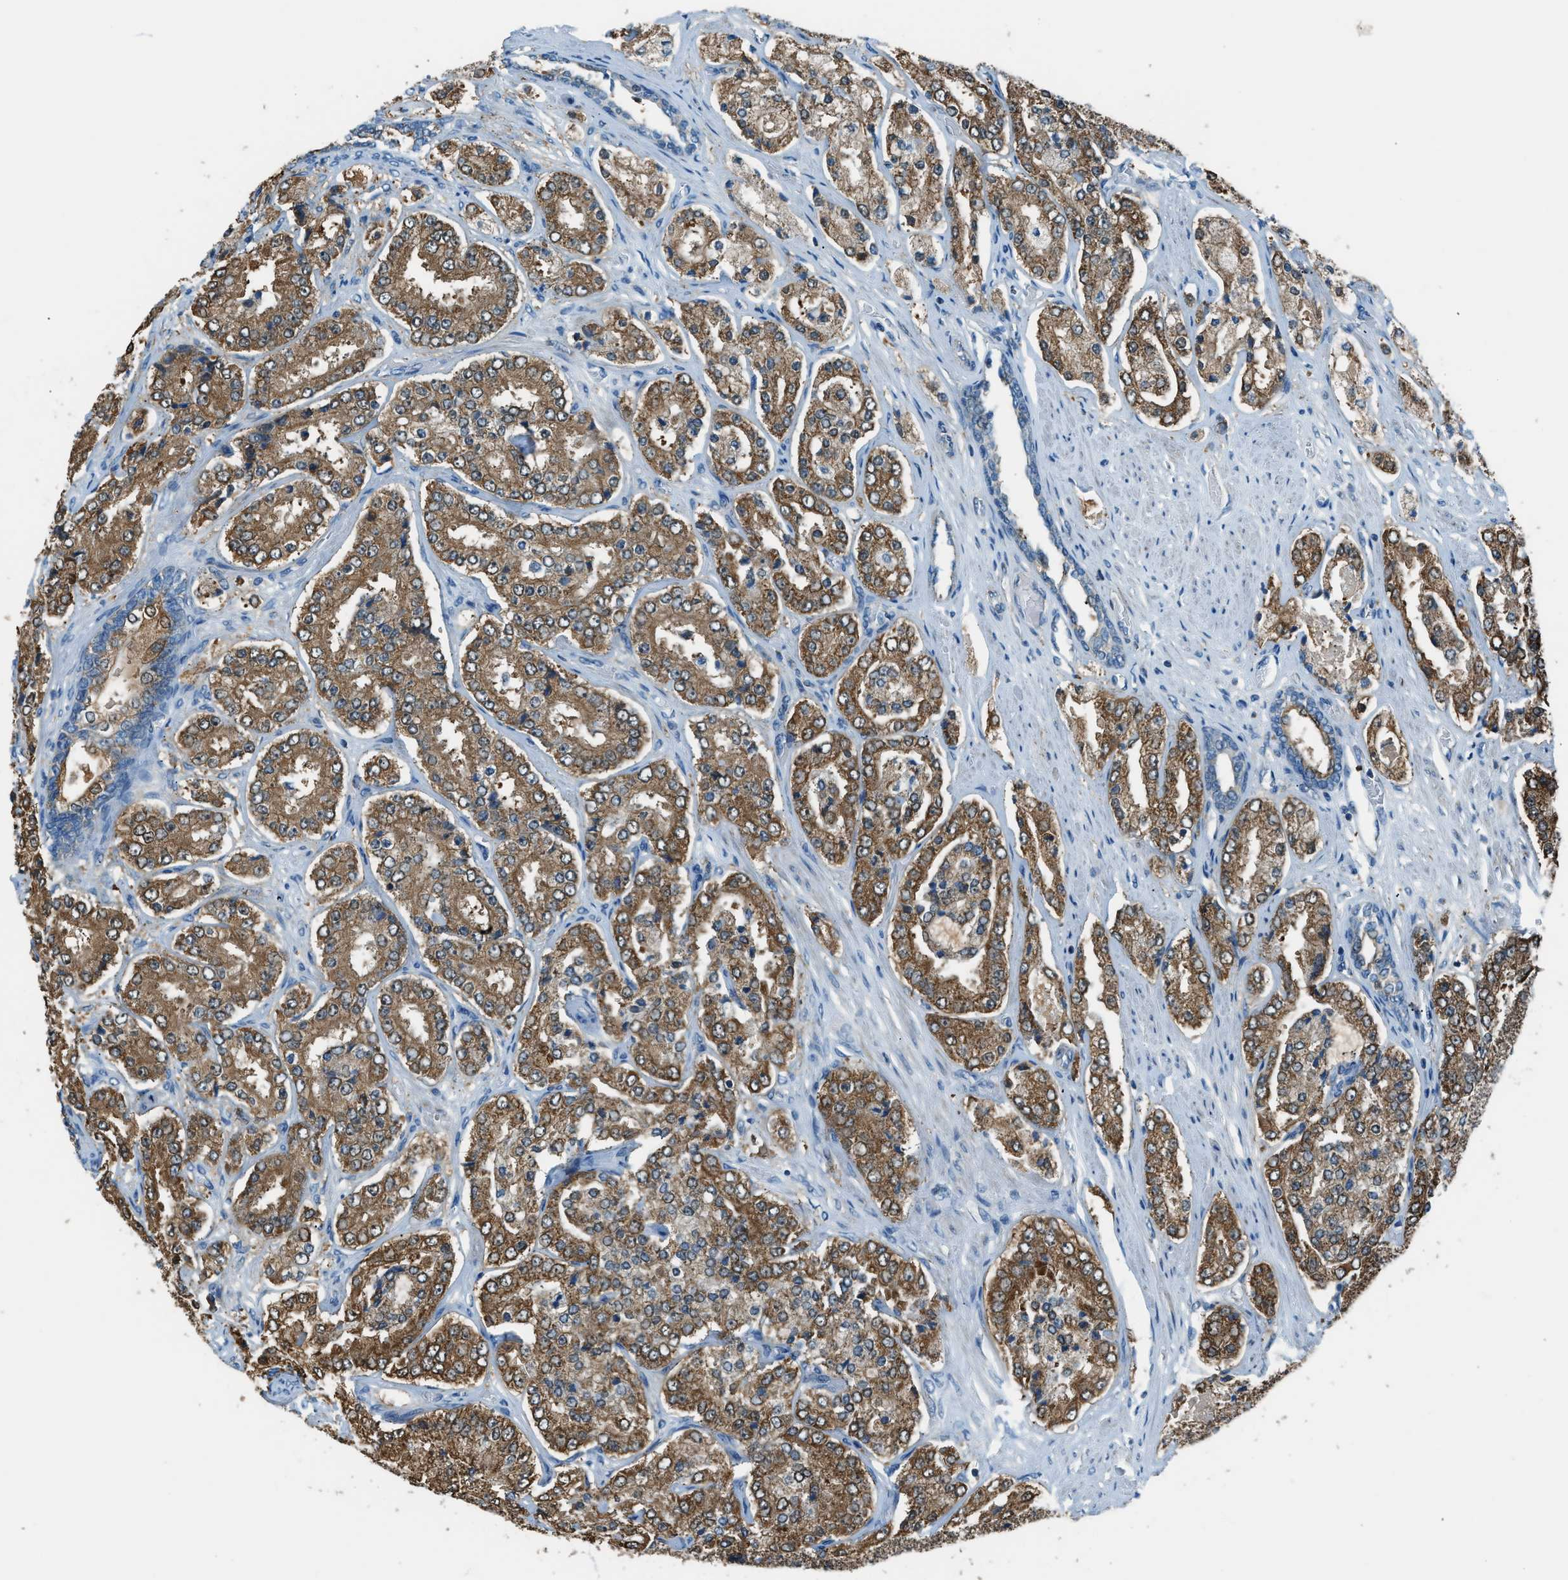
{"staining": {"intensity": "moderate", "quantity": ">75%", "location": "cytoplasmic/membranous"}, "tissue": "prostate cancer", "cell_type": "Tumor cells", "image_type": "cancer", "snomed": [{"axis": "morphology", "description": "Adenocarcinoma, High grade"}, {"axis": "topography", "description": "Prostate"}], "caption": "High-power microscopy captured an immunohistochemistry histopathology image of adenocarcinoma (high-grade) (prostate), revealing moderate cytoplasmic/membranous staining in about >75% of tumor cells.", "gene": "PIGG", "patient": {"sex": "male", "age": 65}}